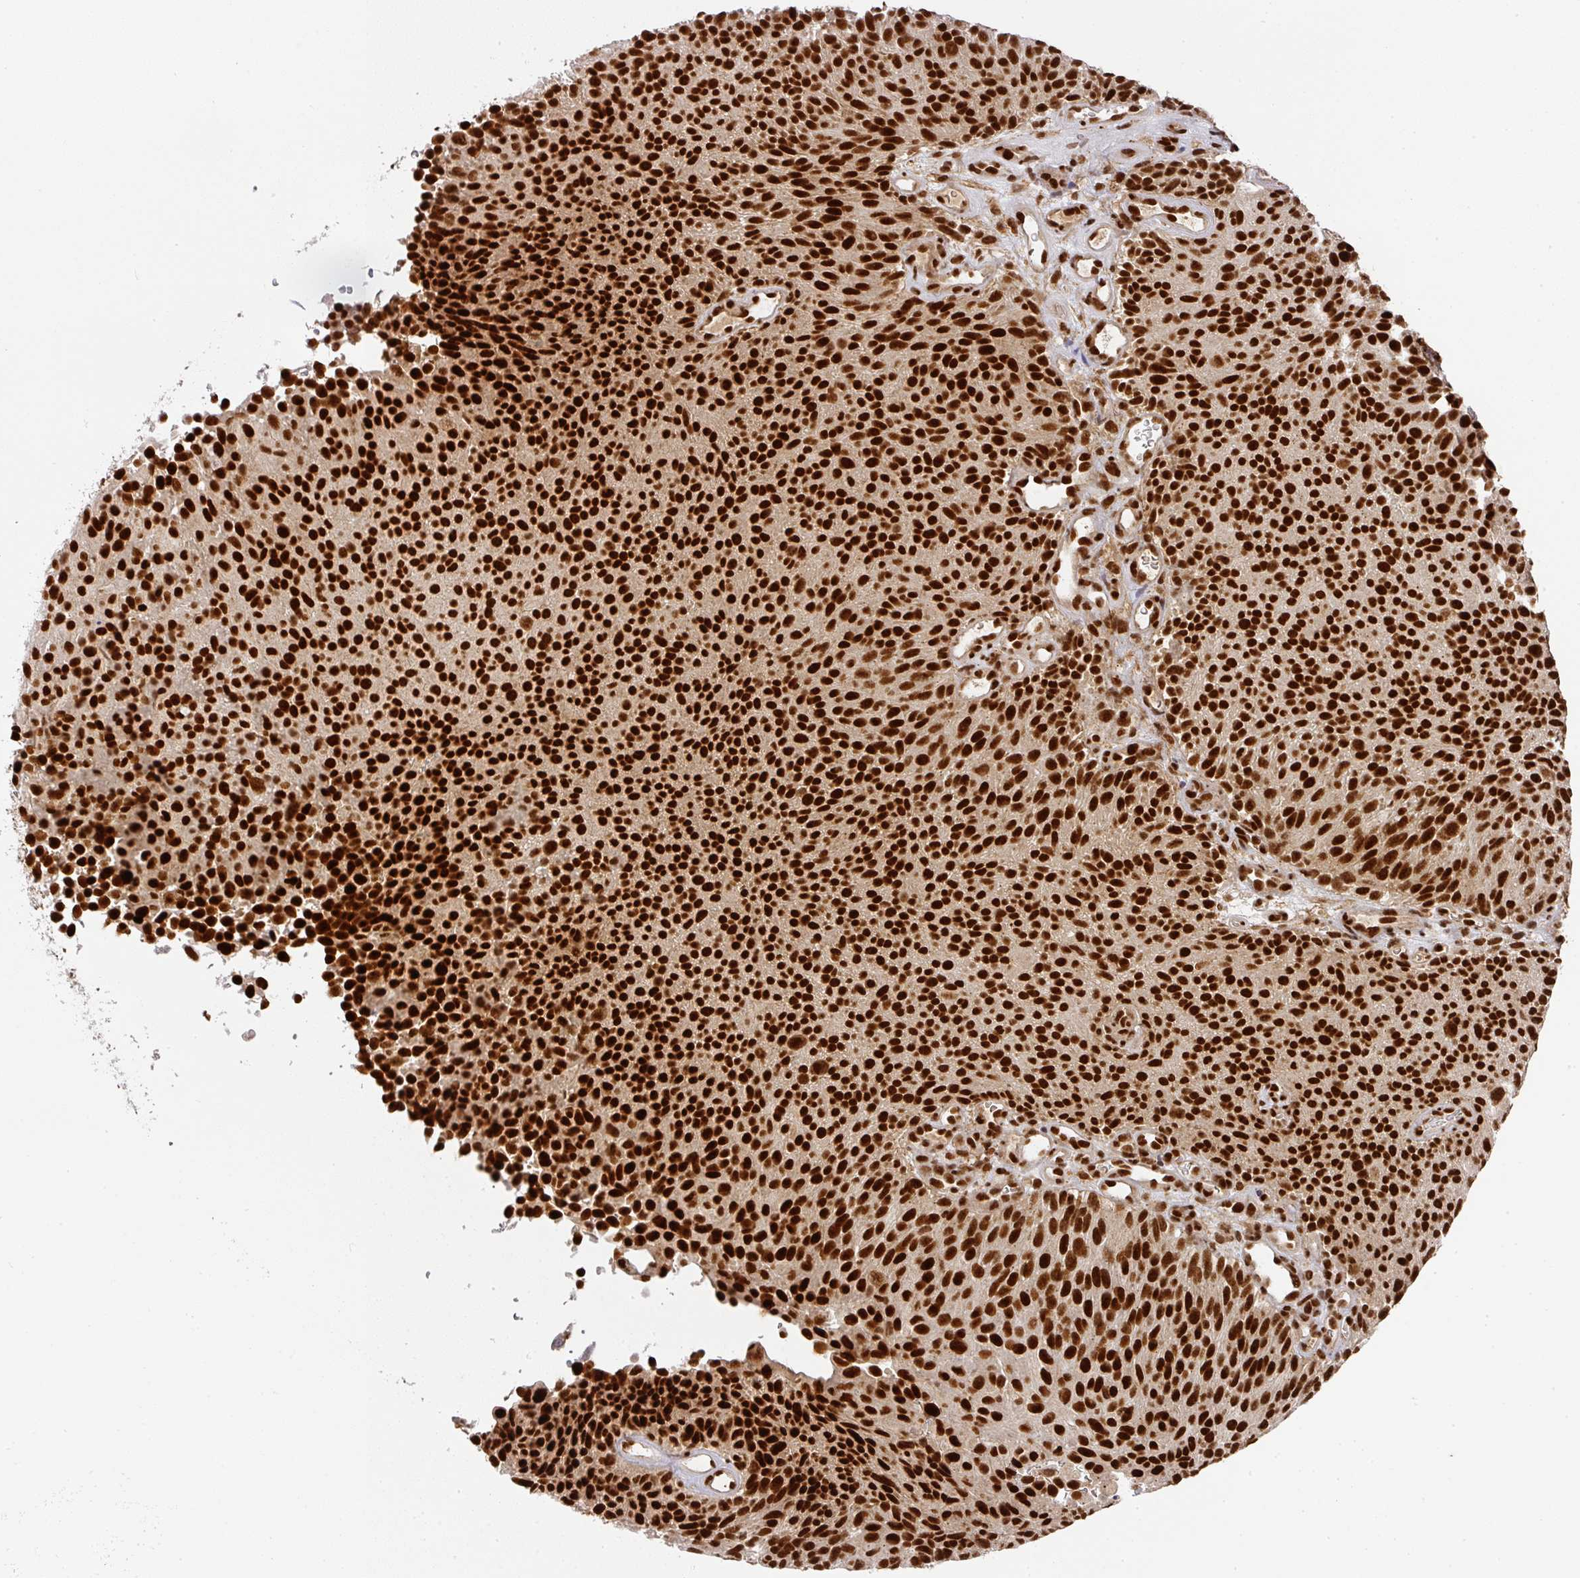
{"staining": {"intensity": "strong", "quantity": ">75%", "location": "nuclear"}, "tissue": "urothelial cancer", "cell_type": "Tumor cells", "image_type": "cancer", "snomed": [{"axis": "morphology", "description": "Urothelial carcinoma, Low grade"}, {"axis": "topography", "description": "Urinary bladder"}], "caption": "This photomicrograph demonstrates urothelial carcinoma (low-grade) stained with immunohistochemistry to label a protein in brown. The nuclear of tumor cells show strong positivity for the protein. Nuclei are counter-stained blue.", "gene": "DIDO1", "patient": {"sex": "male", "age": 78}}